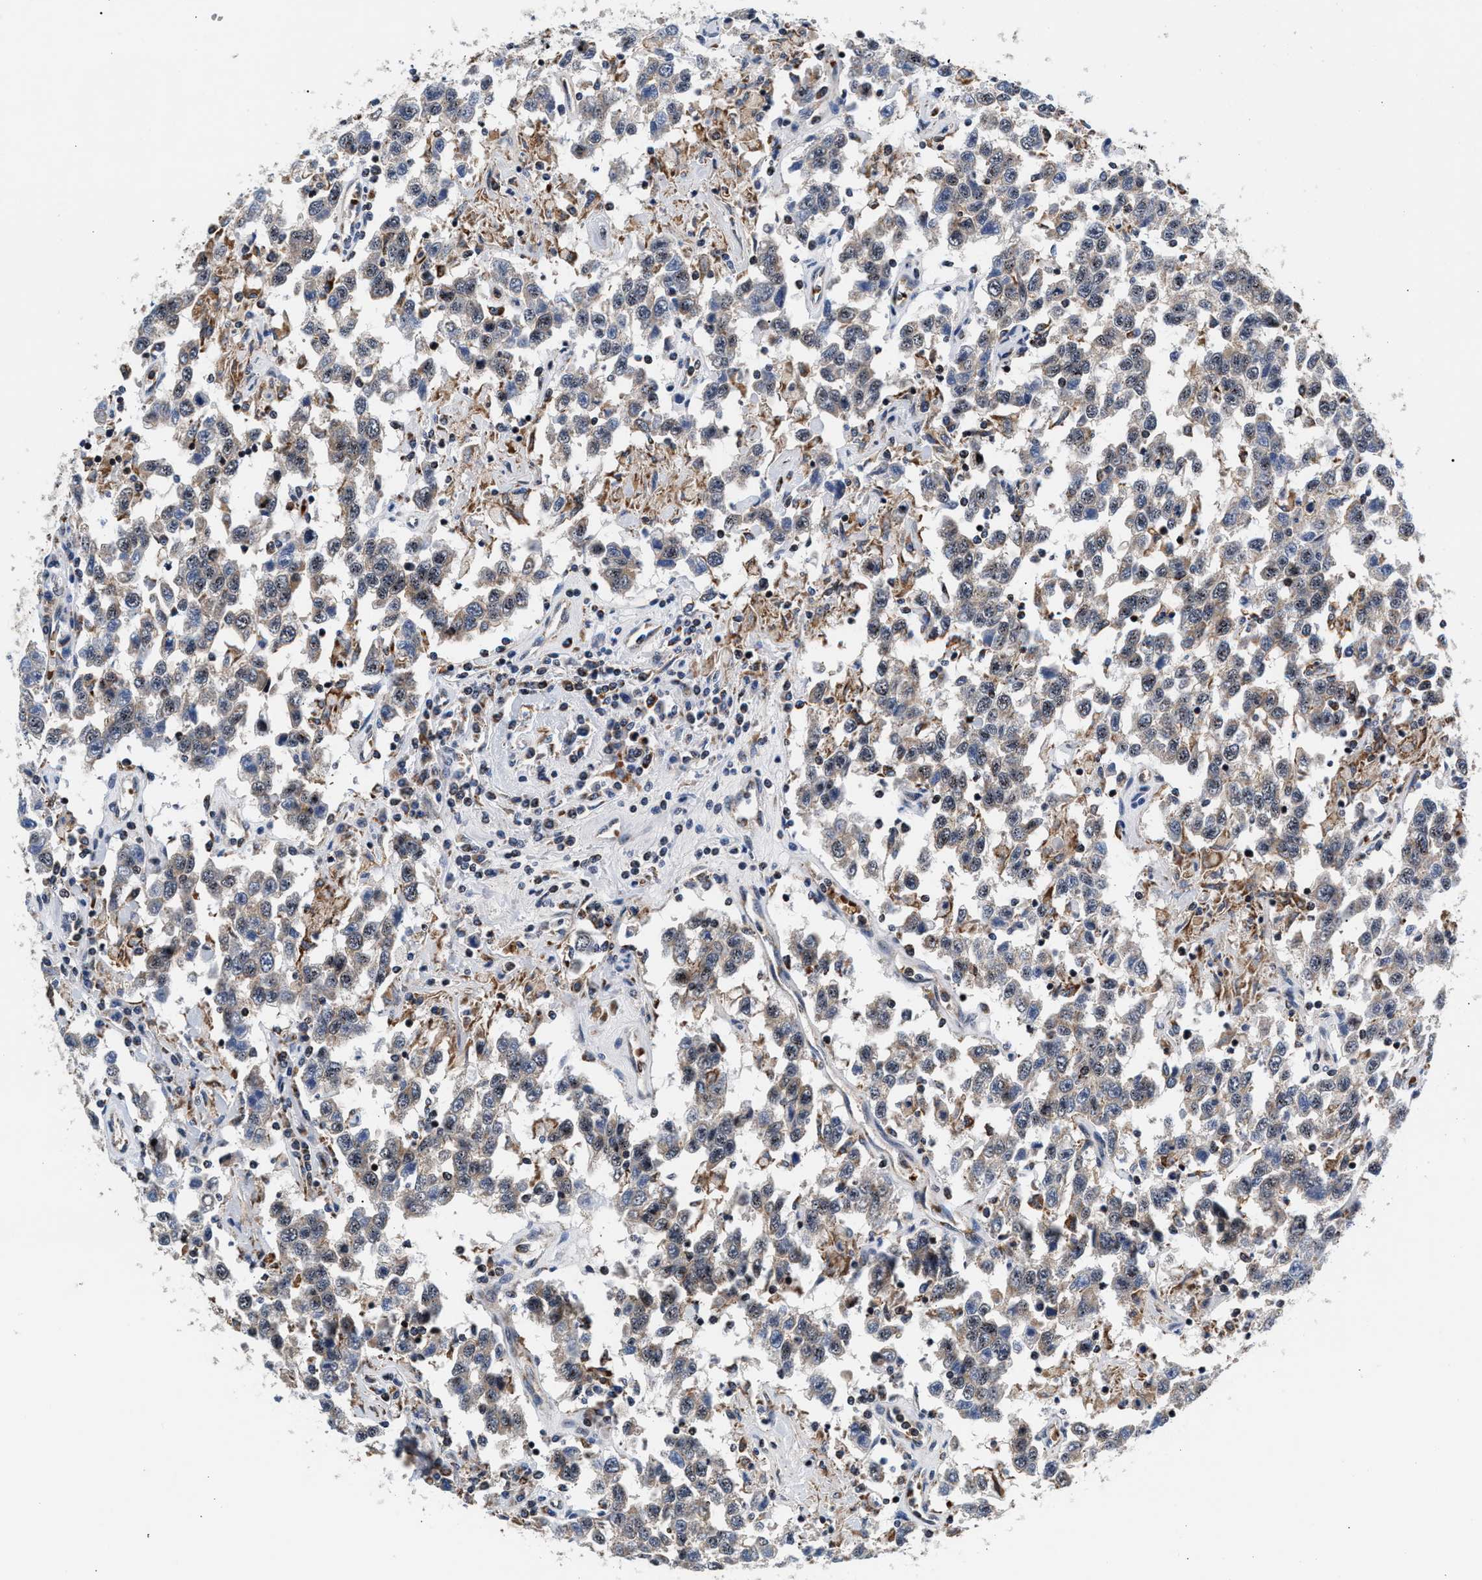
{"staining": {"intensity": "weak", "quantity": "<25%", "location": "cytoplasmic/membranous,nuclear"}, "tissue": "testis cancer", "cell_type": "Tumor cells", "image_type": "cancer", "snomed": [{"axis": "morphology", "description": "Seminoma, NOS"}, {"axis": "topography", "description": "Testis"}], "caption": "This is a histopathology image of IHC staining of seminoma (testis), which shows no positivity in tumor cells.", "gene": "SGK1", "patient": {"sex": "male", "age": 41}}